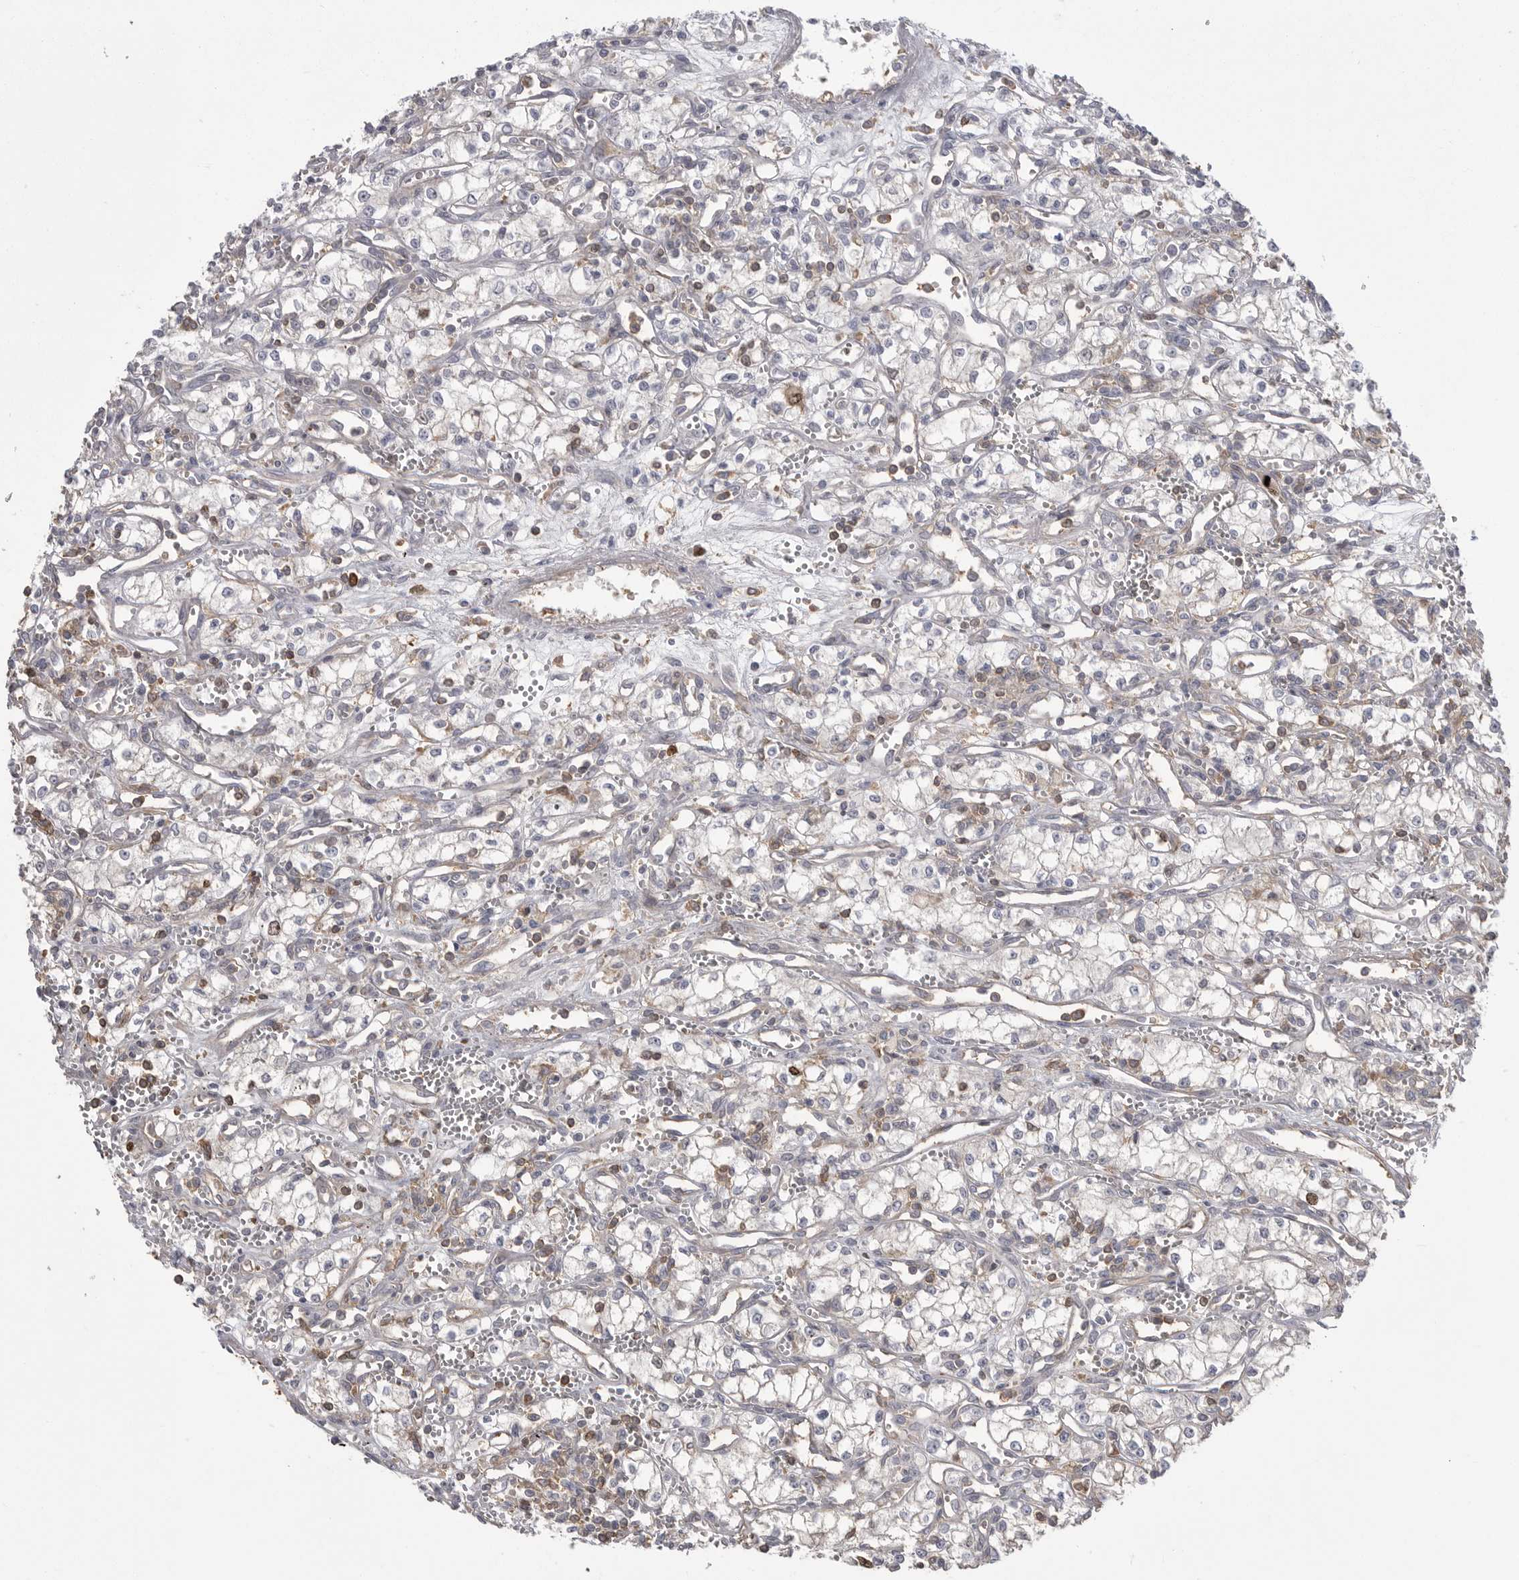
{"staining": {"intensity": "strong", "quantity": "<25%", "location": "nuclear"}, "tissue": "renal cancer", "cell_type": "Tumor cells", "image_type": "cancer", "snomed": [{"axis": "morphology", "description": "Adenocarcinoma, NOS"}, {"axis": "topography", "description": "Kidney"}], "caption": "An image of renal adenocarcinoma stained for a protein demonstrates strong nuclear brown staining in tumor cells.", "gene": "TOP2A", "patient": {"sex": "male", "age": 59}}